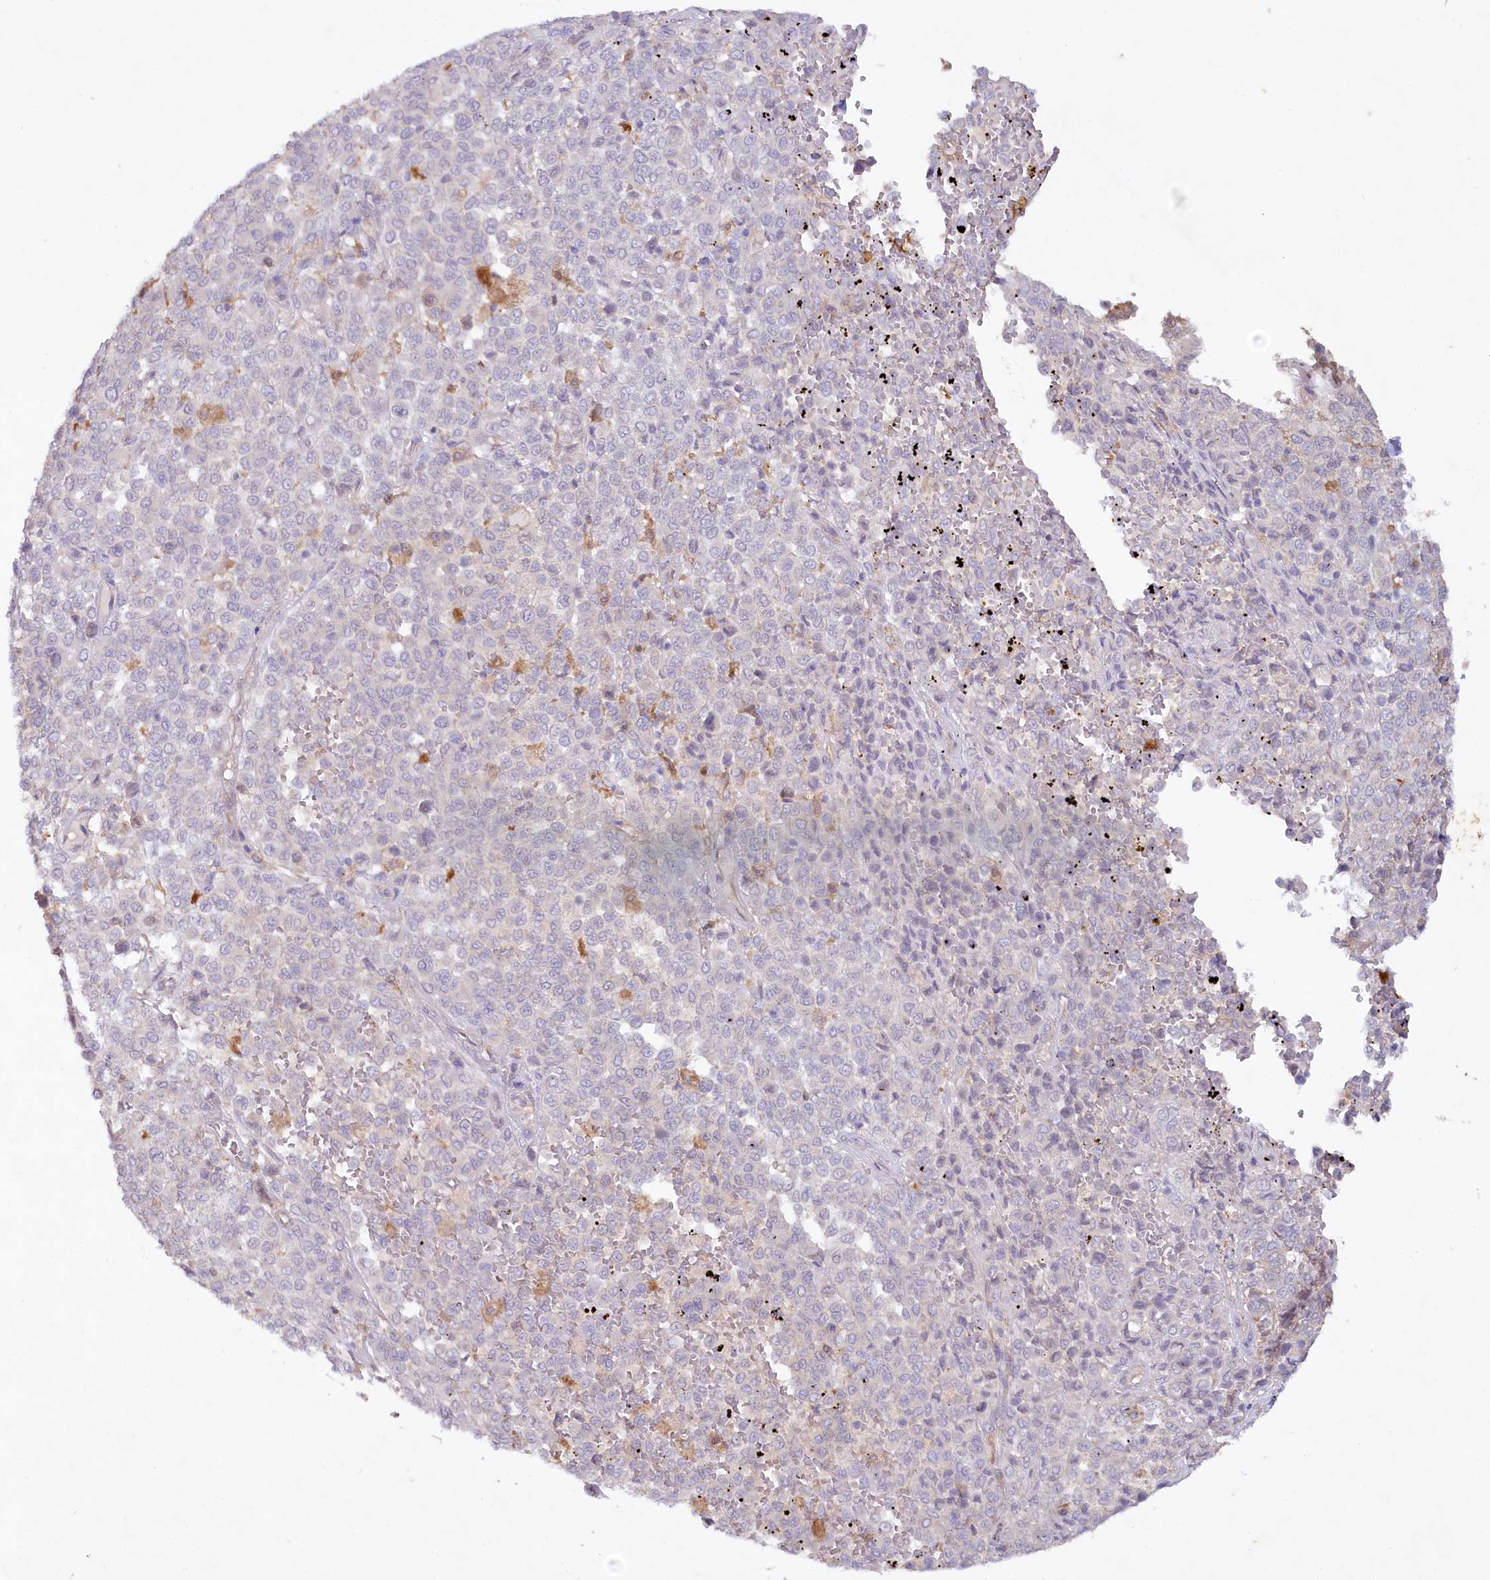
{"staining": {"intensity": "negative", "quantity": "none", "location": "none"}, "tissue": "melanoma", "cell_type": "Tumor cells", "image_type": "cancer", "snomed": [{"axis": "morphology", "description": "Malignant melanoma, Metastatic site"}, {"axis": "topography", "description": "Pancreas"}], "caption": "IHC of melanoma reveals no expression in tumor cells.", "gene": "TNIP1", "patient": {"sex": "female", "age": 30}}